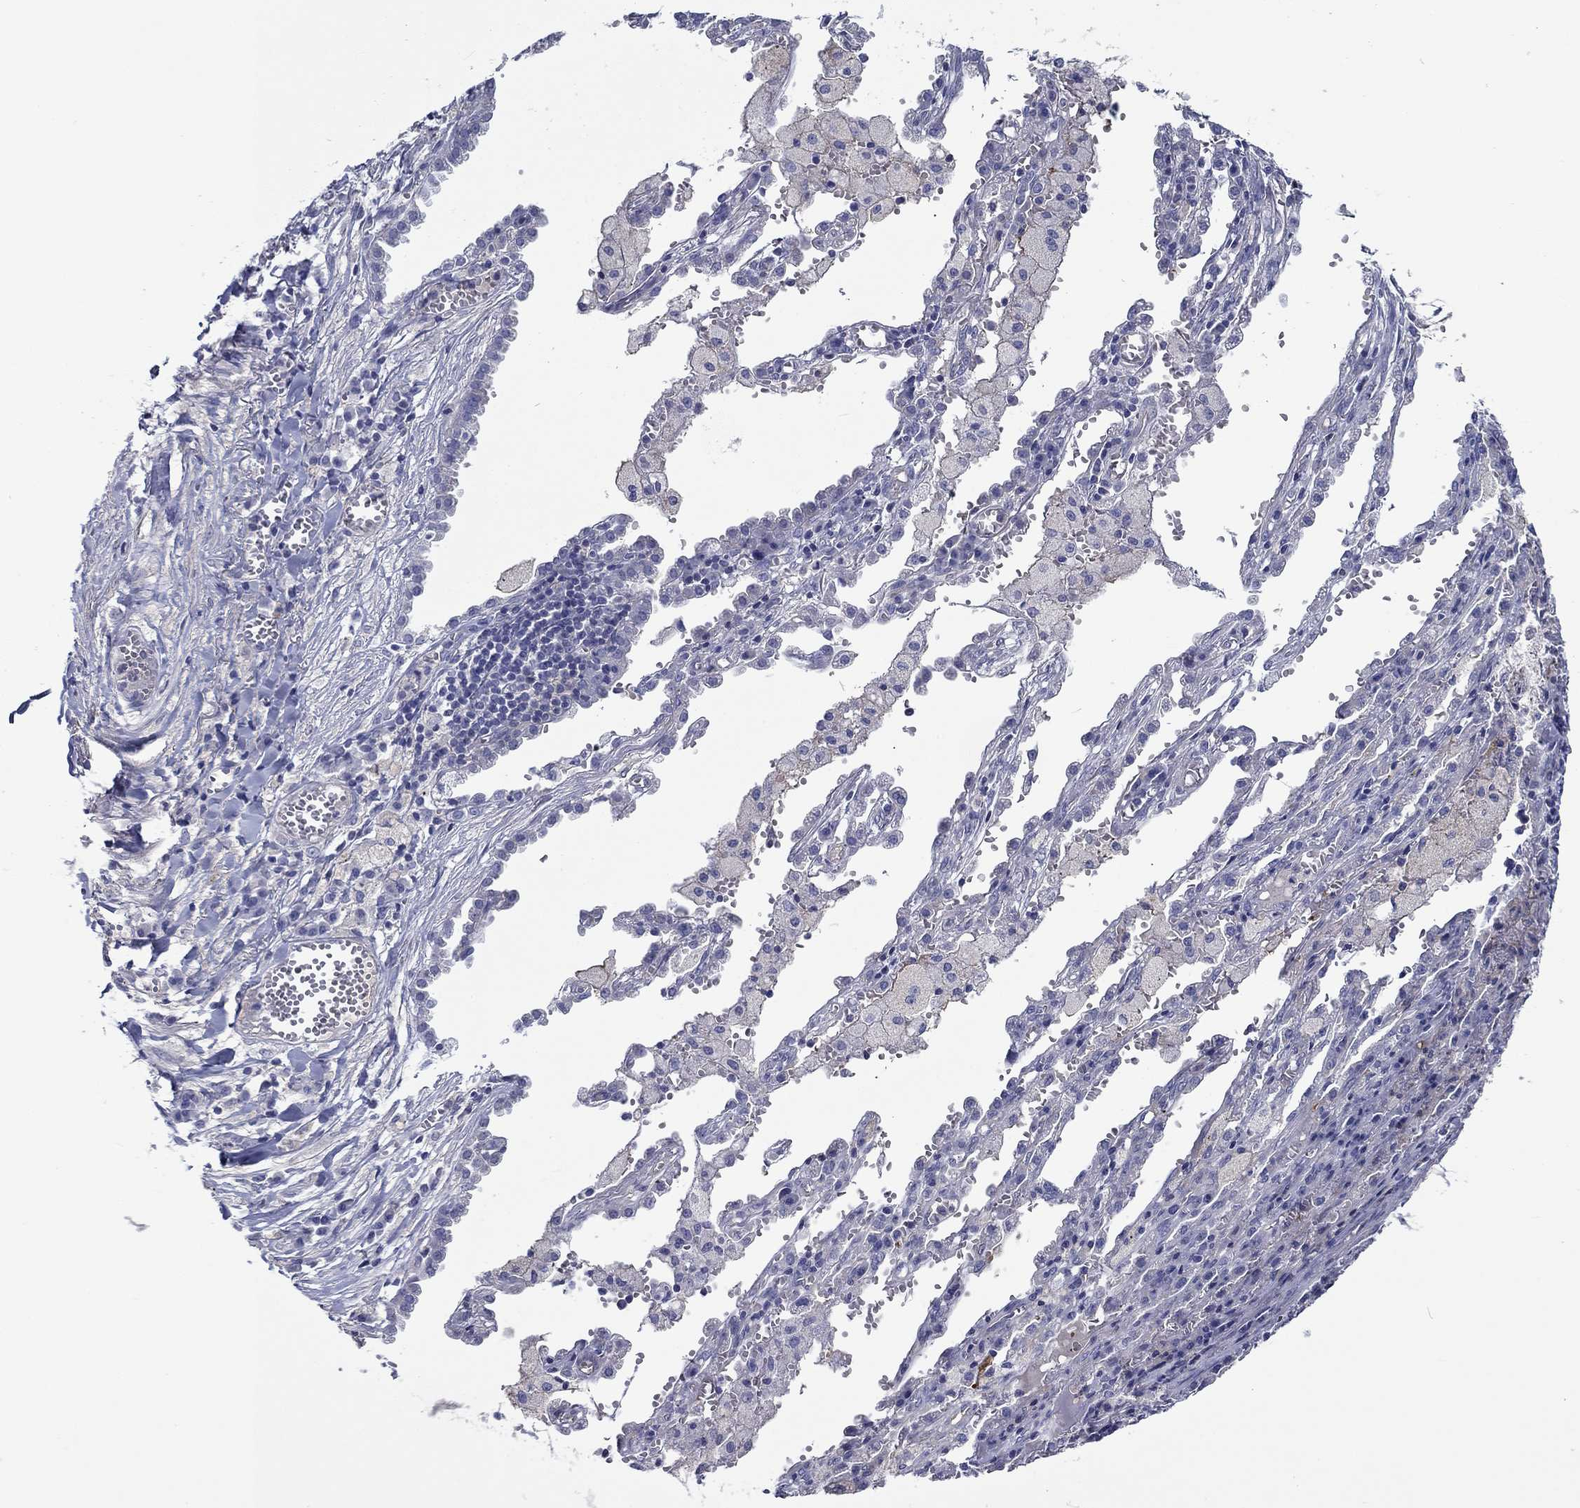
{"staining": {"intensity": "negative", "quantity": "none", "location": "none"}, "tissue": "lung cancer", "cell_type": "Tumor cells", "image_type": "cancer", "snomed": [{"axis": "morphology", "description": "Adenocarcinoma, NOS"}, {"axis": "topography", "description": "Lung"}], "caption": "High power microscopy histopathology image of an immunohistochemistry (IHC) histopathology image of adenocarcinoma (lung), revealing no significant positivity in tumor cells.", "gene": "CNDP1", "patient": {"sex": "male", "age": 57}}